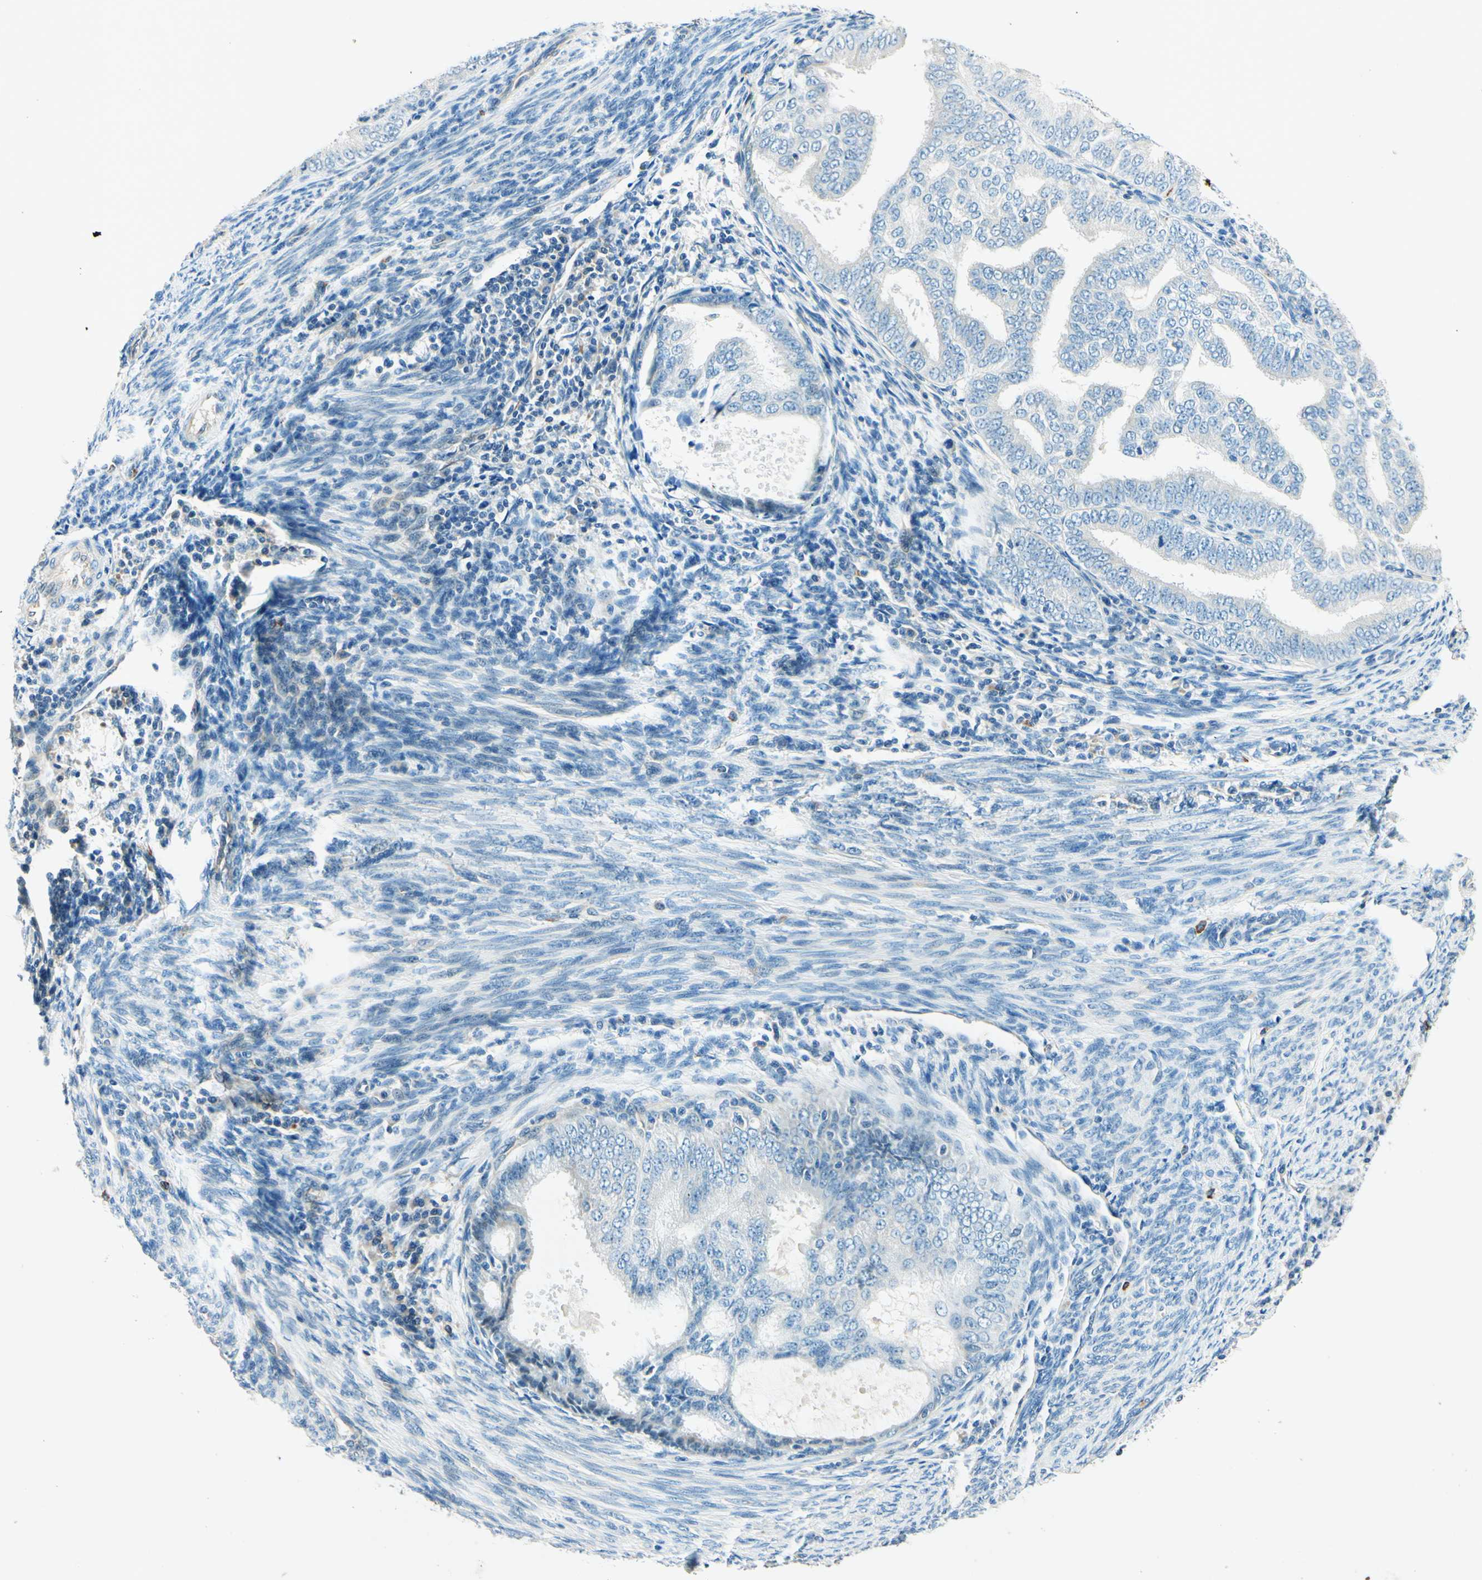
{"staining": {"intensity": "negative", "quantity": "none", "location": "none"}, "tissue": "endometrial cancer", "cell_type": "Tumor cells", "image_type": "cancer", "snomed": [{"axis": "morphology", "description": "Adenocarcinoma, NOS"}, {"axis": "topography", "description": "Endometrium"}], "caption": "Tumor cells are negative for brown protein staining in adenocarcinoma (endometrial).", "gene": "TAOK2", "patient": {"sex": "female", "age": 58}}